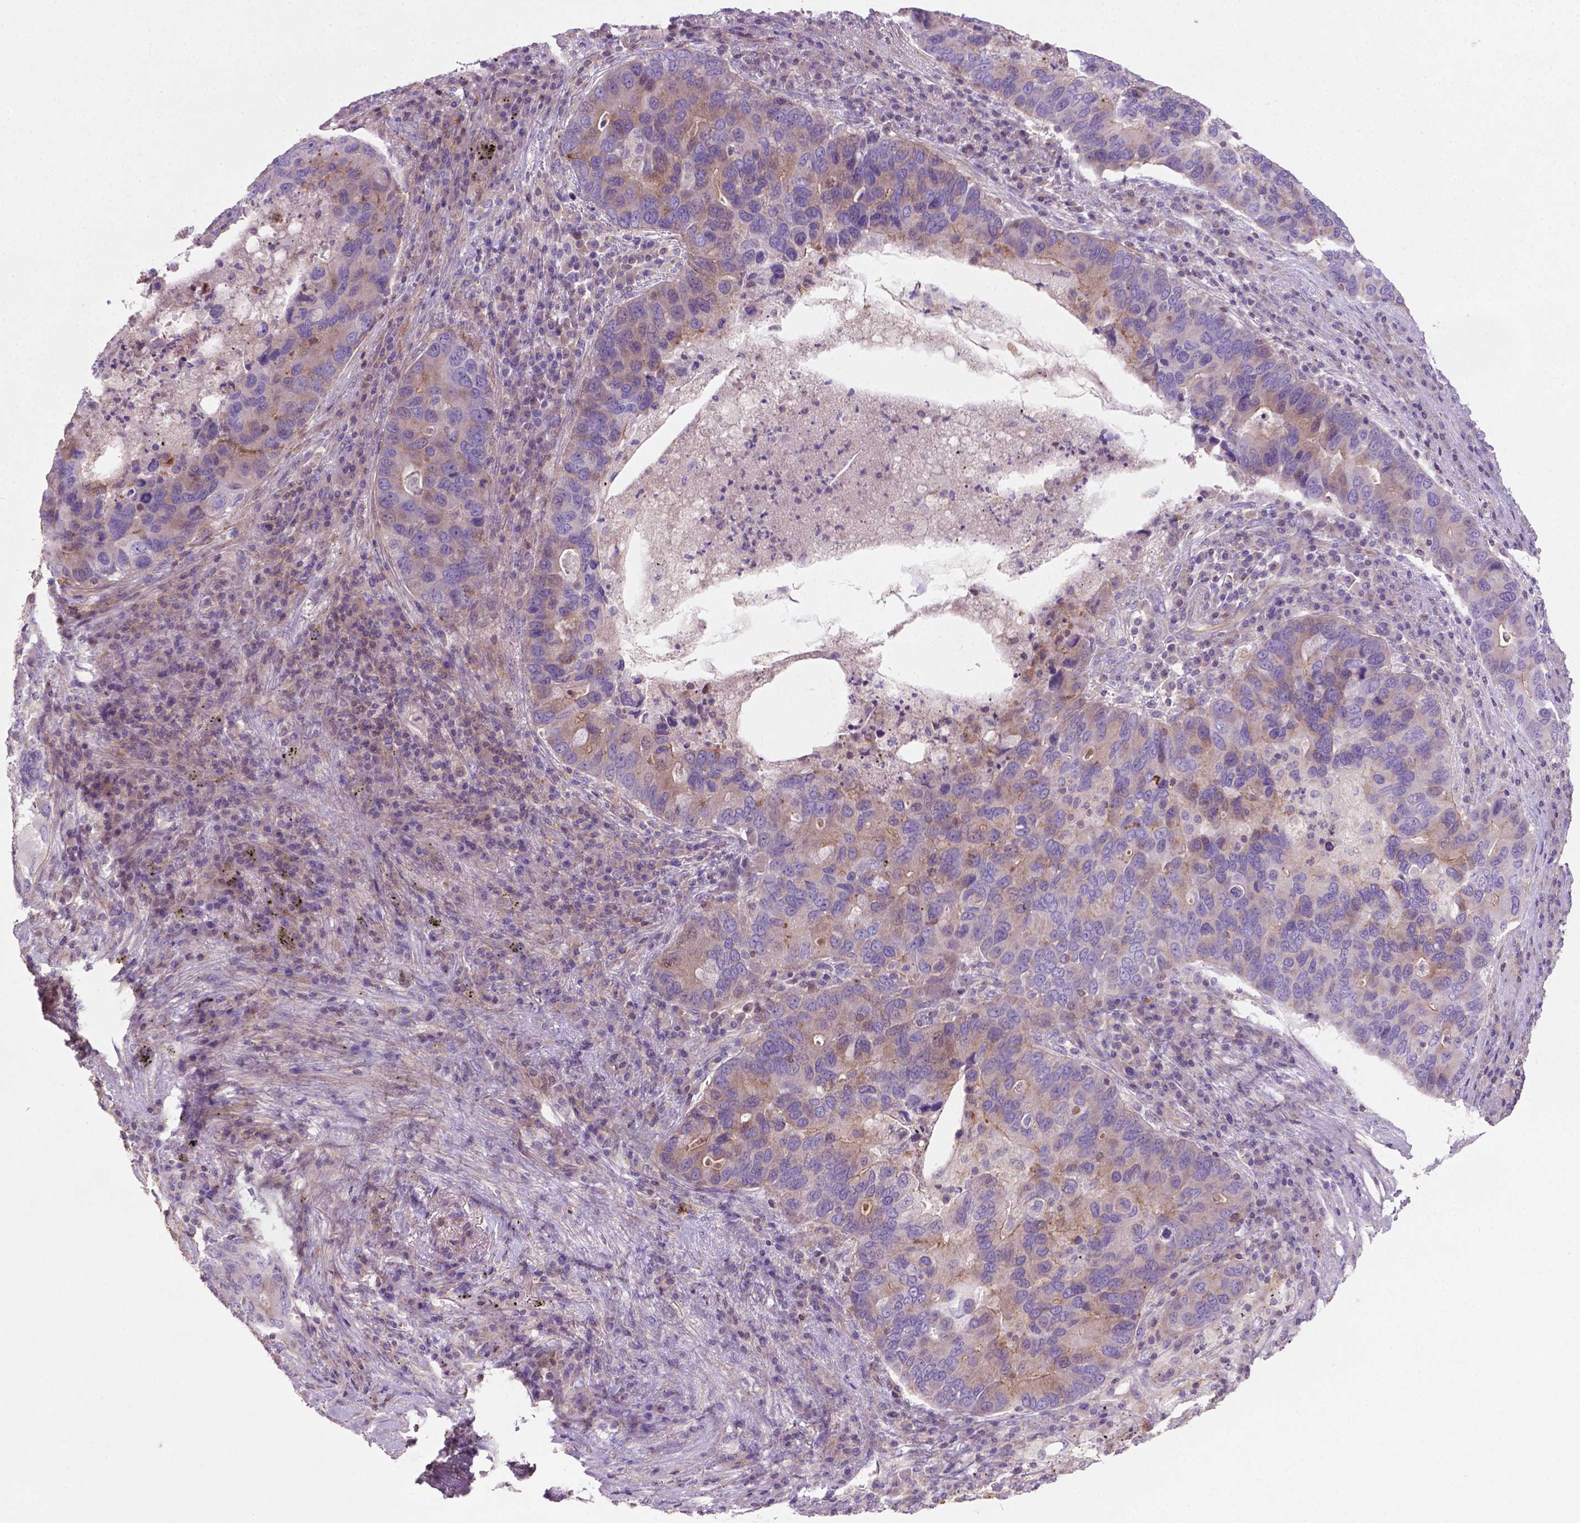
{"staining": {"intensity": "weak", "quantity": "25%-75%", "location": "cytoplasmic/membranous"}, "tissue": "lung cancer", "cell_type": "Tumor cells", "image_type": "cancer", "snomed": [{"axis": "morphology", "description": "Adenocarcinoma, NOS"}, {"axis": "morphology", "description": "Adenocarcinoma, metastatic, NOS"}, {"axis": "topography", "description": "Lymph node"}, {"axis": "topography", "description": "Lung"}], "caption": "Metastatic adenocarcinoma (lung) stained with a brown dye reveals weak cytoplasmic/membranous positive expression in approximately 25%-75% of tumor cells.", "gene": "BMP4", "patient": {"sex": "female", "age": 54}}